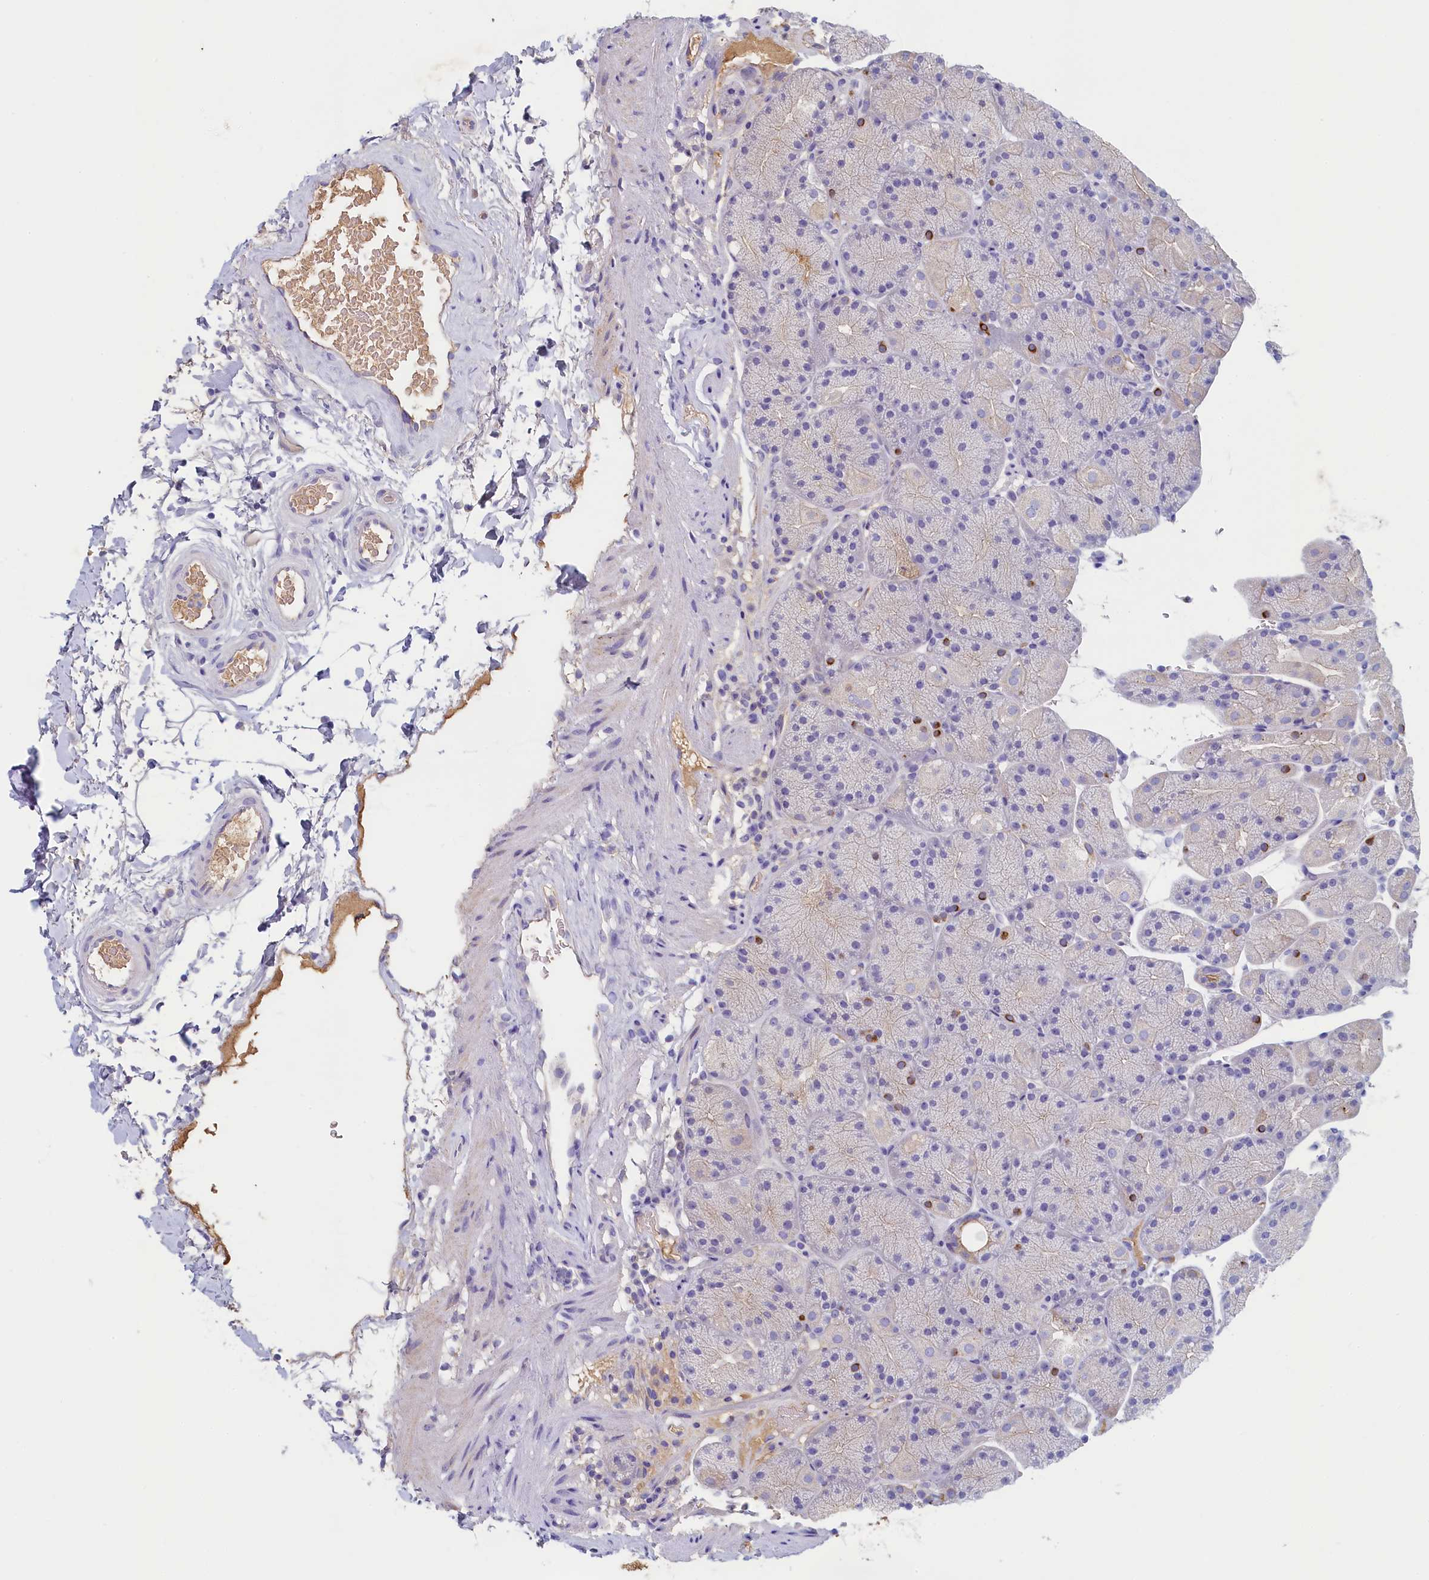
{"staining": {"intensity": "moderate", "quantity": "25%-75%", "location": "cytoplasmic/membranous"}, "tissue": "stomach", "cell_type": "Glandular cells", "image_type": "normal", "snomed": [{"axis": "morphology", "description": "Normal tissue, NOS"}, {"axis": "topography", "description": "Stomach, upper"}, {"axis": "topography", "description": "Stomach, lower"}], "caption": "Brown immunohistochemical staining in normal stomach shows moderate cytoplasmic/membranous positivity in about 25%-75% of glandular cells. (DAB (3,3'-diaminobenzidine) IHC with brightfield microscopy, high magnification).", "gene": "GUCA1C", "patient": {"sex": "male", "age": 67}}